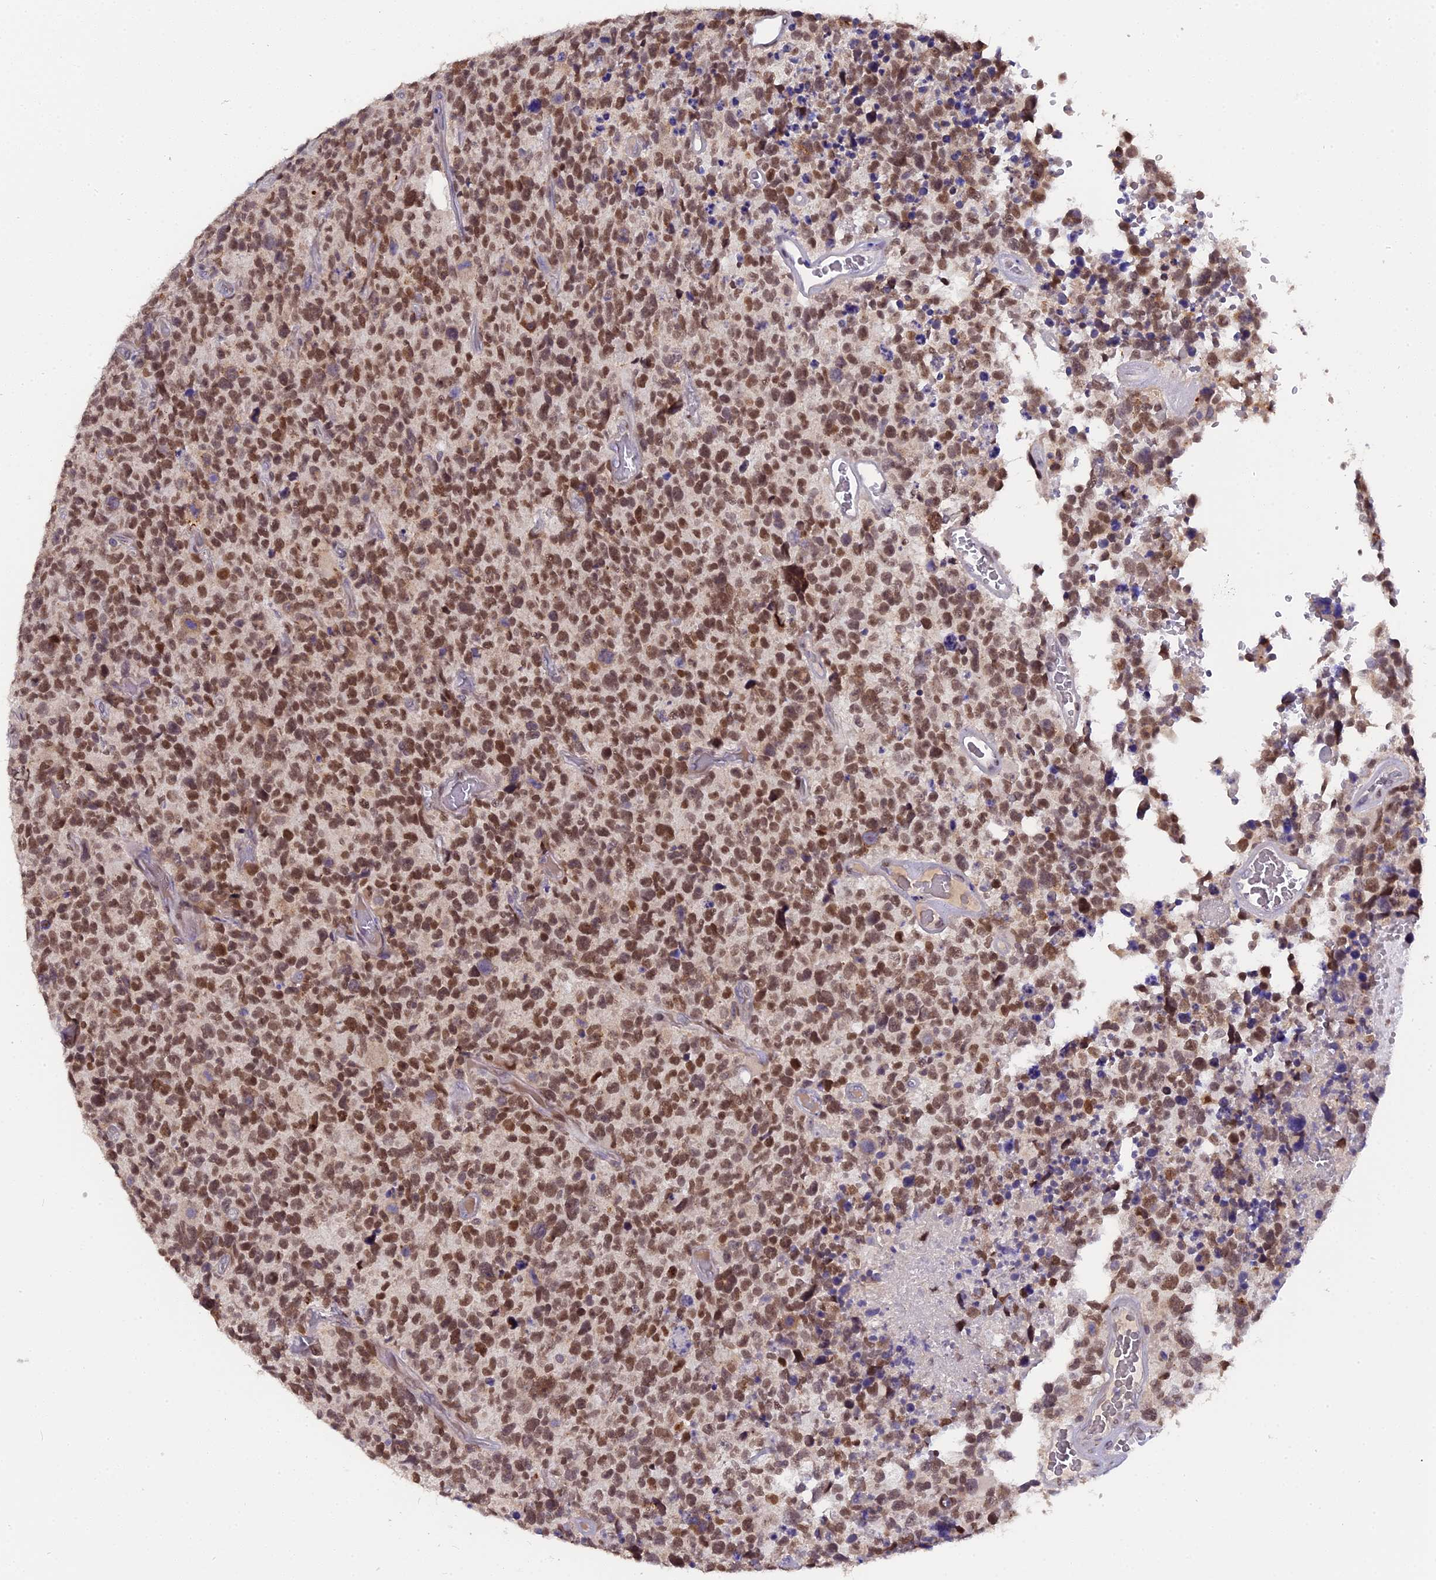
{"staining": {"intensity": "moderate", "quantity": ">75%", "location": "nuclear"}, "tissue": "glioma", "cell_type": "Tumor cells", "image_type": "cancer", "snomed": [{"axis": "morphology", "description": "Glioma, malignant, High grade"}, {"axis": "topography", "description": "Brain"}], "caption": "The histopathology image demonstrates staining of malignant glioma (high-grade), revealing moderate nuclear protein positivity (brown color) within tumor cells. The staining was performed using DAB, with brown indicating positive protein expression. Nuclei are stained blue with hematoxylin.", "gene": "PYGO1", "patient": {"sex": "male", "age": 69}}